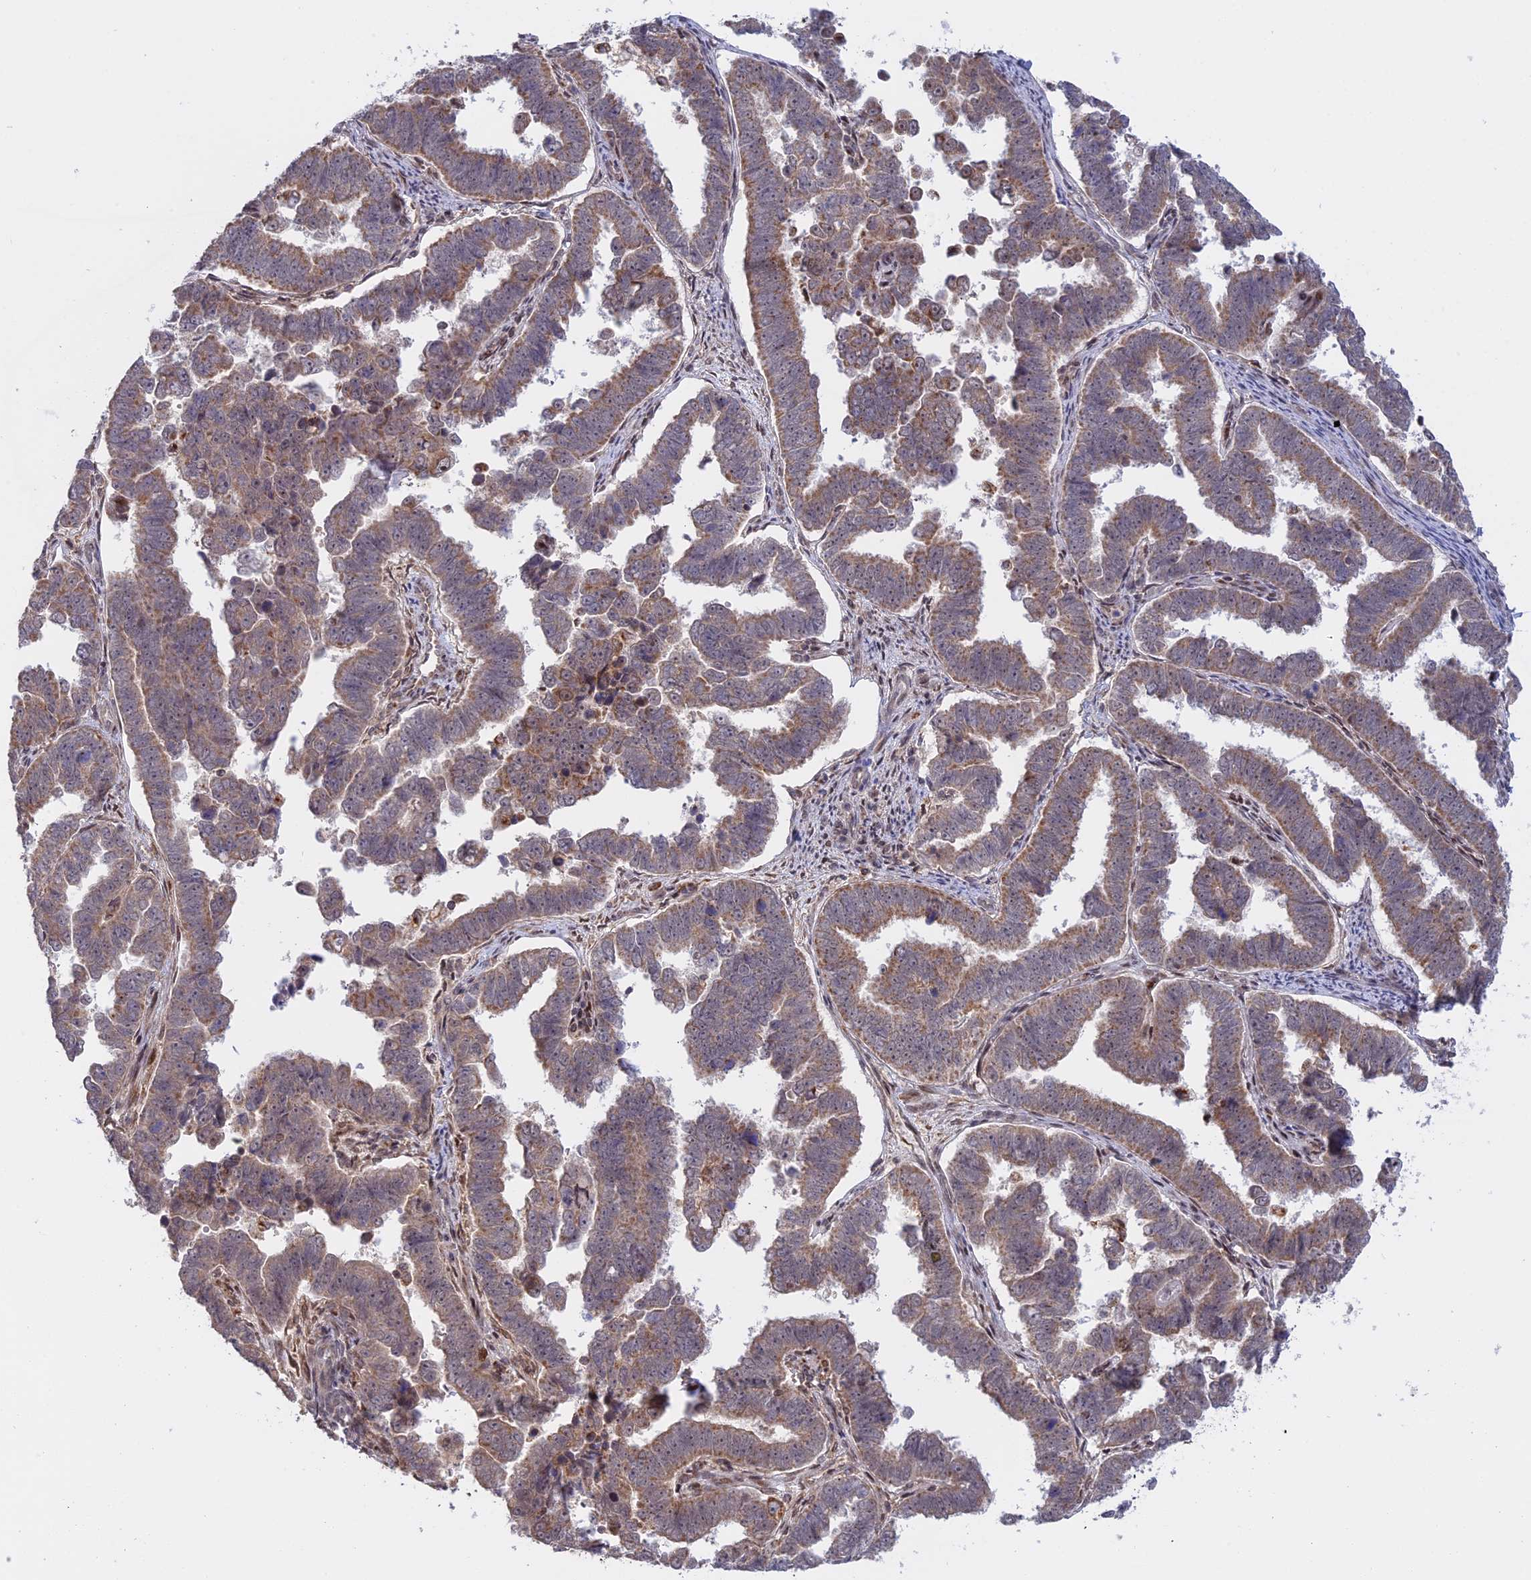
{"staining": {"intensity": "moderate", "quantity": ">75%", "location": "cytoplasmic/membranous"}, "tissue": "endometrial cancer", "cell_type": "Tumor cells", "image_type": "cancer", "snomed": [{"axis": "morphology", "description": "Adenocarcinoma, NOS"}, {"axis": "topography", "description": "Endometrium"}], "caption": "The immunohistochemical stain labels moderate cytoplasmic/membranous staining in tumor cells of adenocarcinoma (endometrial) tissue.", "gene": "GSKIP", "patient": {"sex": "female", "age": 75}}